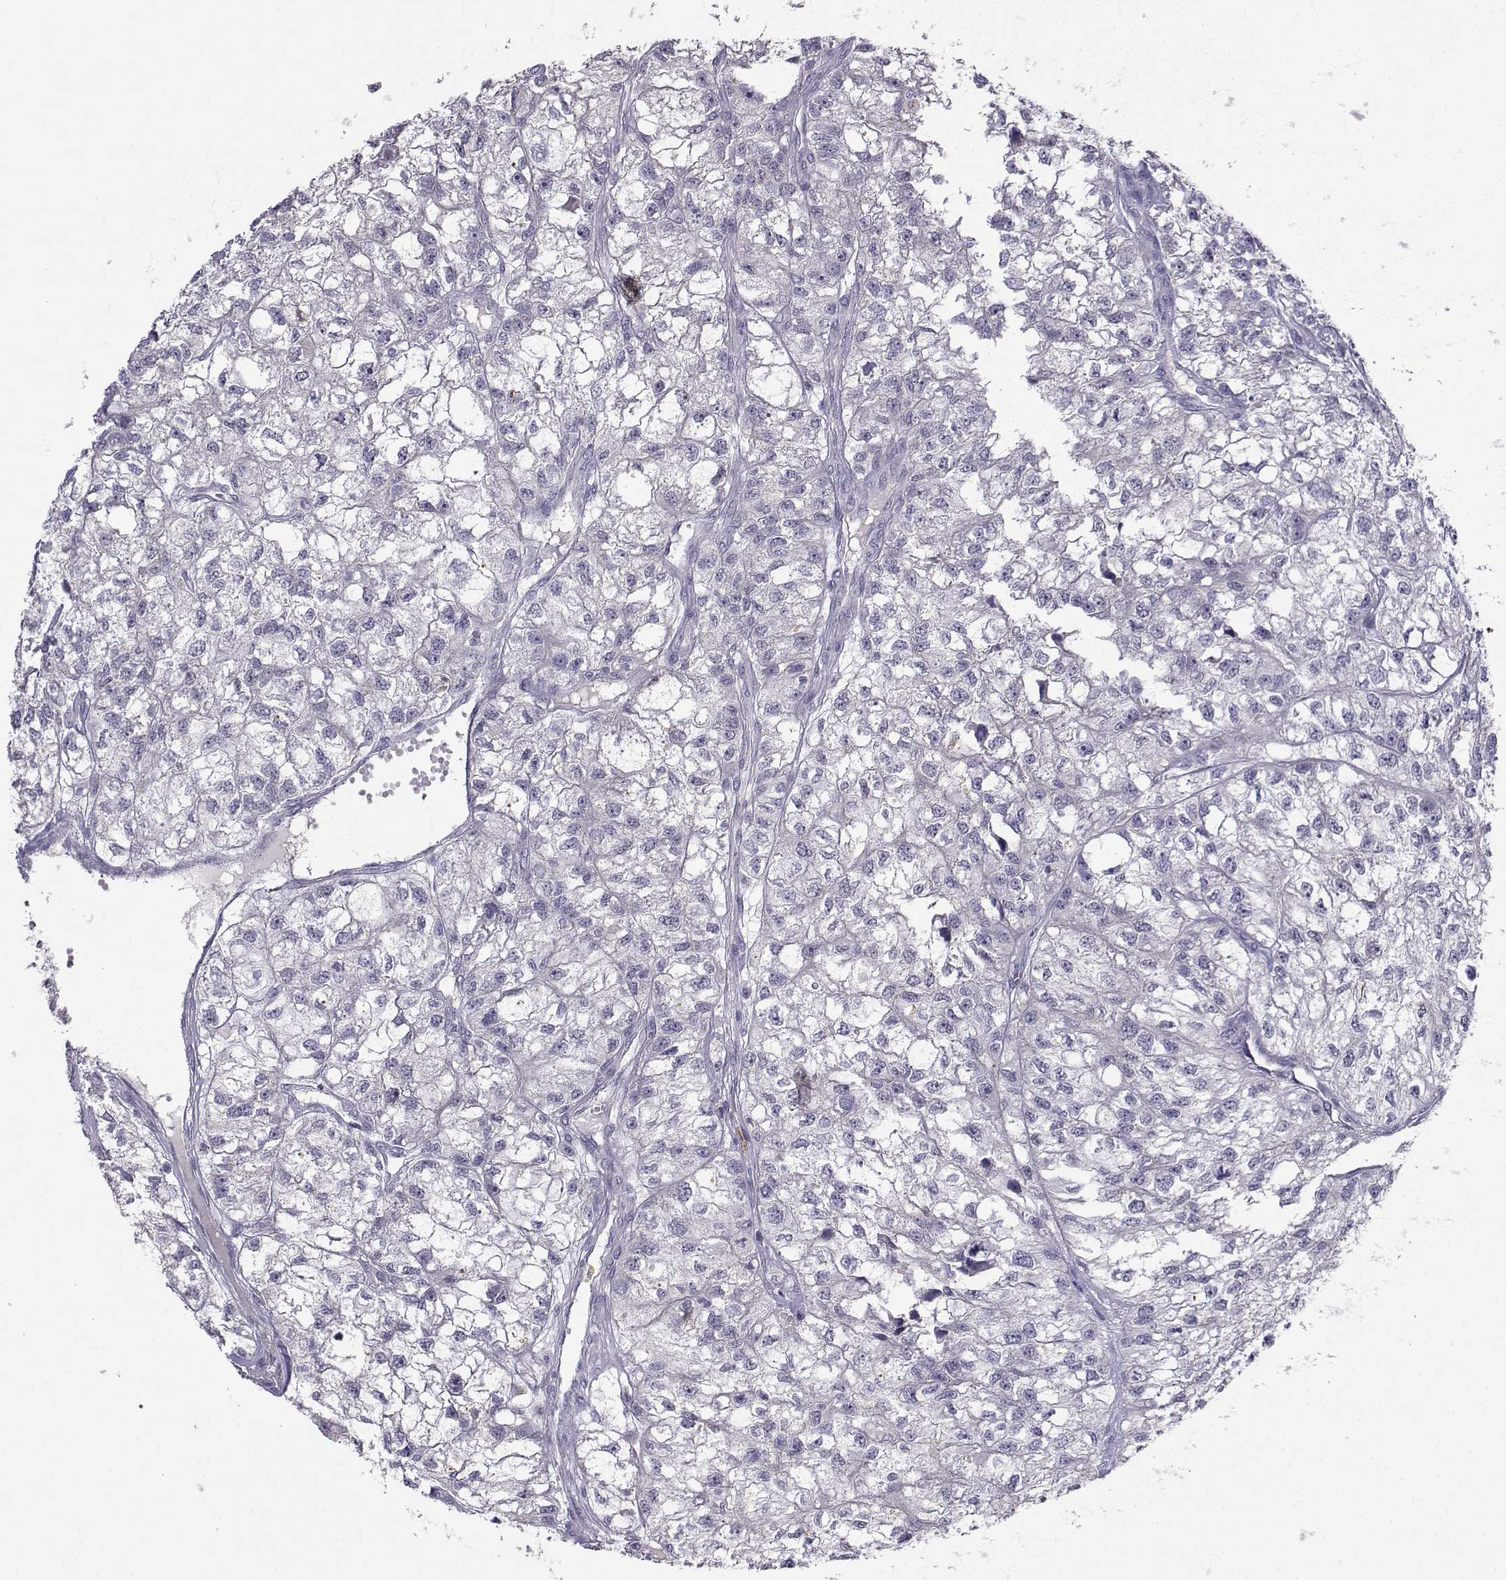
{"staining": {"intensity": "negative", "quantity": "none", "location": "none"}, "tissue": "renal cancer", "cell_type": "Tumor cells", "image_type": "cancer", "snomed": [{"axis": "morphology", "description": "Adenocarcinoma, NOS"}, {"axis": "topography", "description": "Kidney"}], "caption": "Immunohistochemistry histopathology image of neoplastic tissue: renal adenocarcinoma stained with DAB (3,3'-diaminobenzidine) shows no significant protein expression in tumor cells. Brightfield microscopy of IHC stained with DAB (brown) and hematoxylin (blue), captured at high magnification.", "gene": "CALY", "patient": {"sex": "male", "age": 56}}